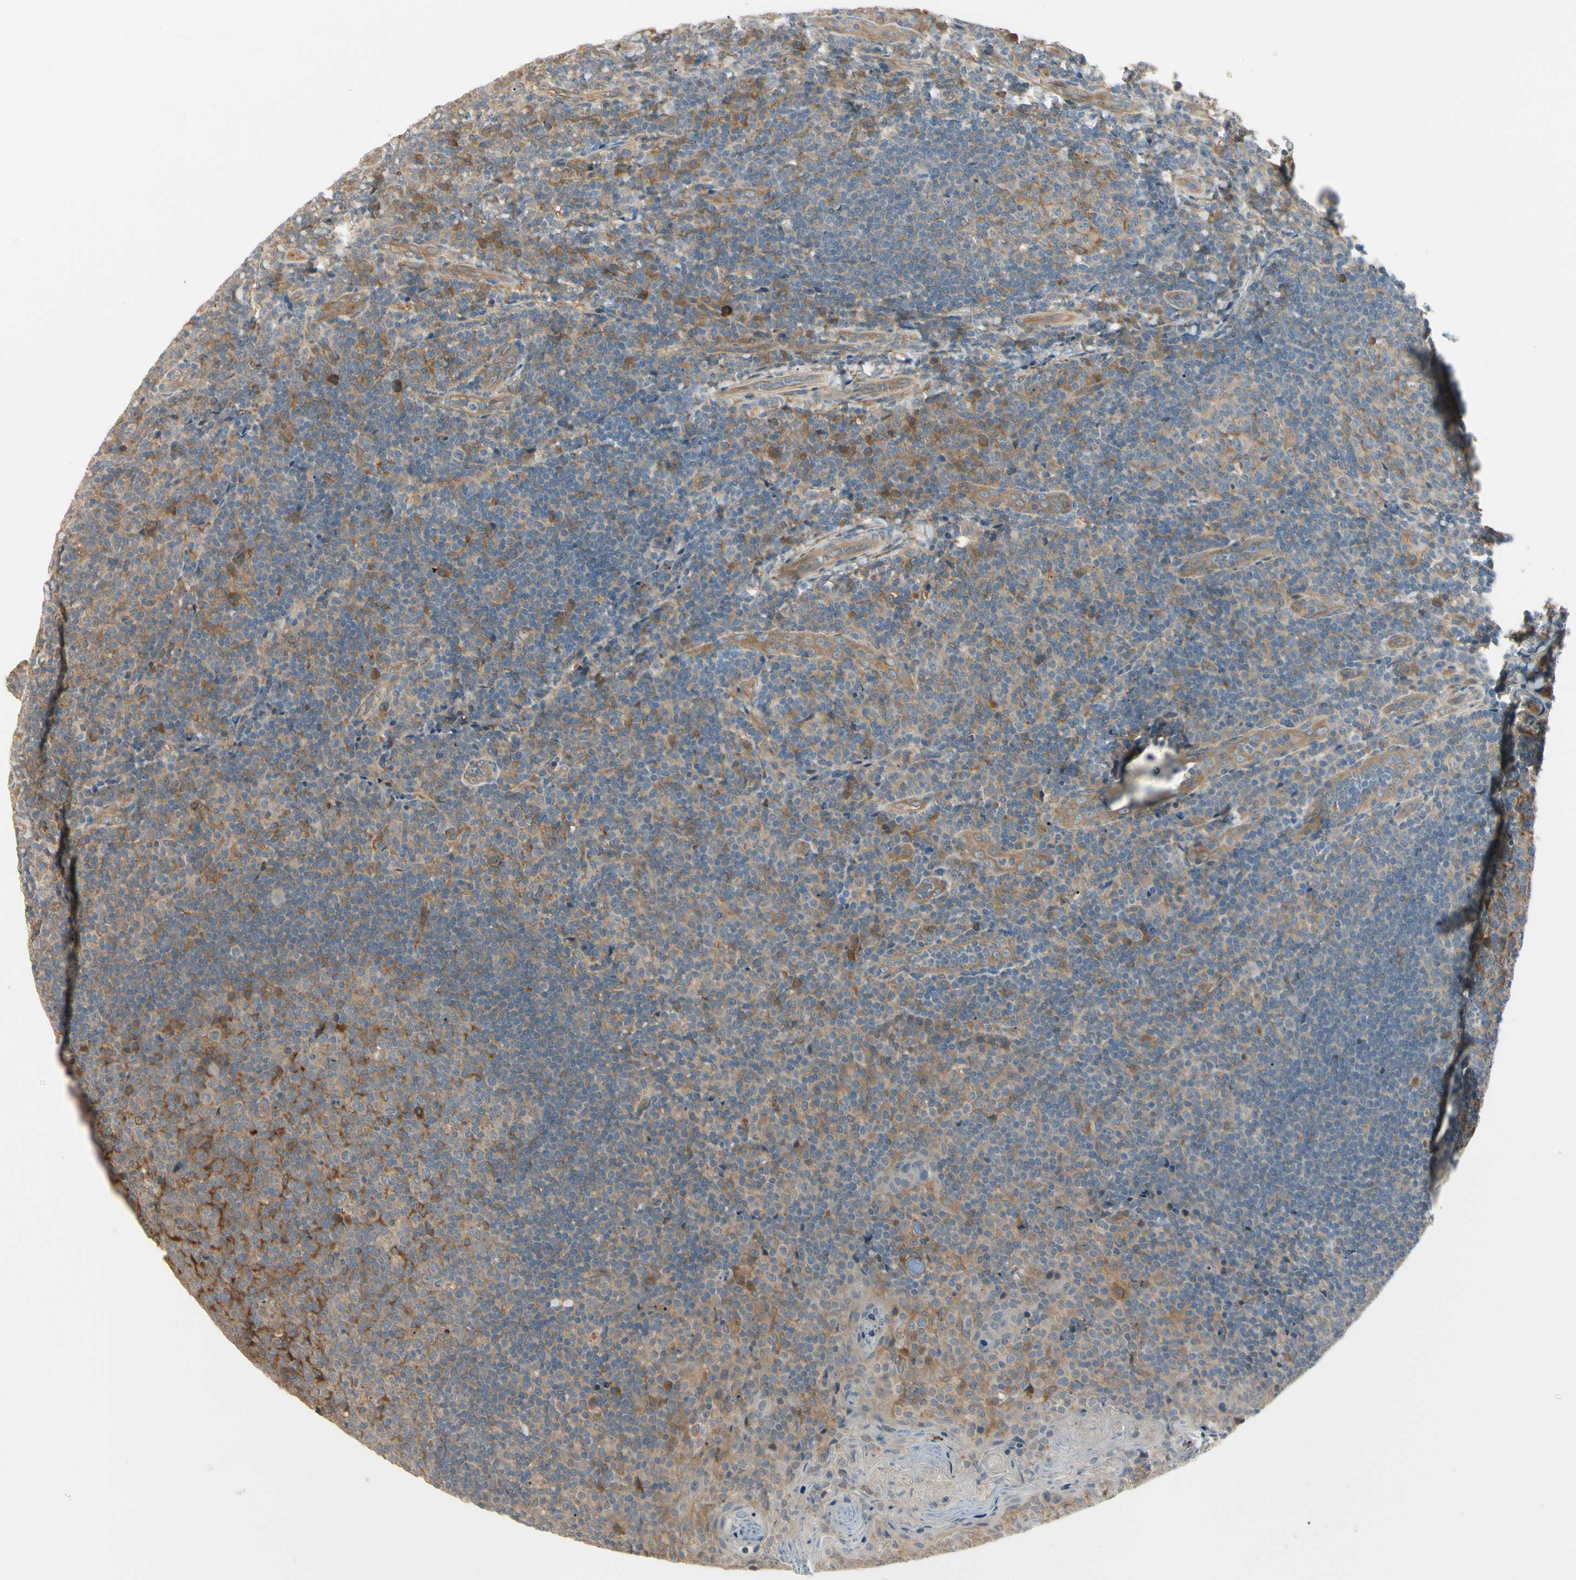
{"staining": {"intensity": "strong", "quantity": "<25%", "location": "cytoplasmic/membranous"}, "tissue": "tonsil", "cell_type": "Germinal center cells", "image_type": "normal", "snomed": [{"axis": "morphology", "description": "Normal tissue, NOS"}, {"axis": "topography", "description": "Tonsil"}], "caption": "This micrograph shows immunohistochemistry staining of normal tonsil, with medium strong cytoplasmic/membranous staining in approximately <25% of germinal center cells.", "gene": "F2R", "patient": {"sex": "male", "age": 17}}